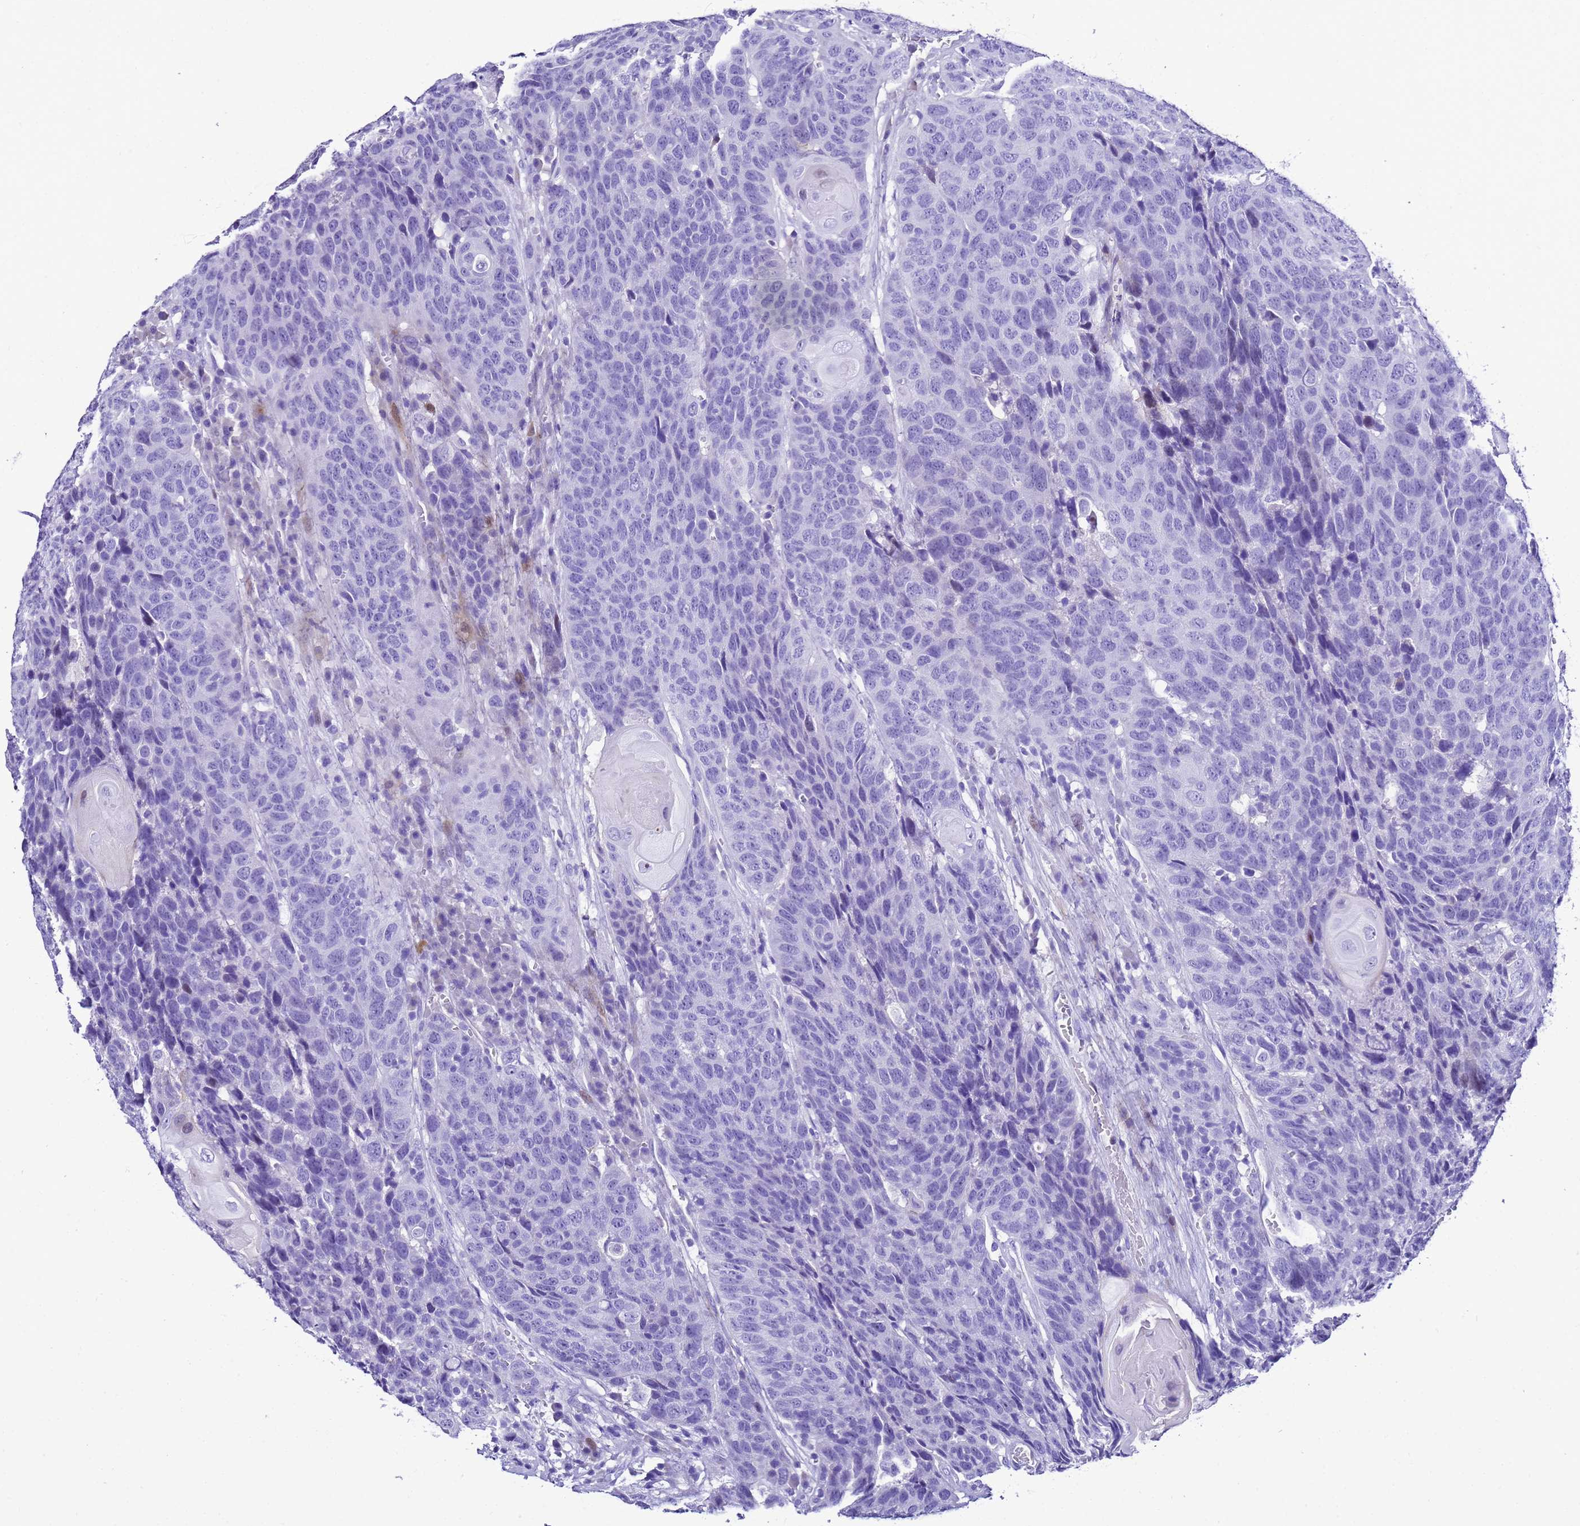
{"staining": {"intensity": "negative", "quantity": "none", "location": "none"}, "tissue": "head and neck cancer", "cell_type": "Tumor cells", "image_type": "cancer", "snomed": [{"axis": "morphology", "description": "Squamous cell carcinoma, NOS"}, {"axis": "topography", "description": "Head-Neck"}], "caption": "DAB (3,3'-diaminobenzidine) immunohistochemical staining of head and neck squamous cell carcinoma demonstrates no significant expression in tumor cells. (DAB (3,3'-diaminobenzidine) immunohistochemistry with hematoxylin counter stain).", "gene": "UGT2B10", "patient": {"sex": "male", "age": 66}}